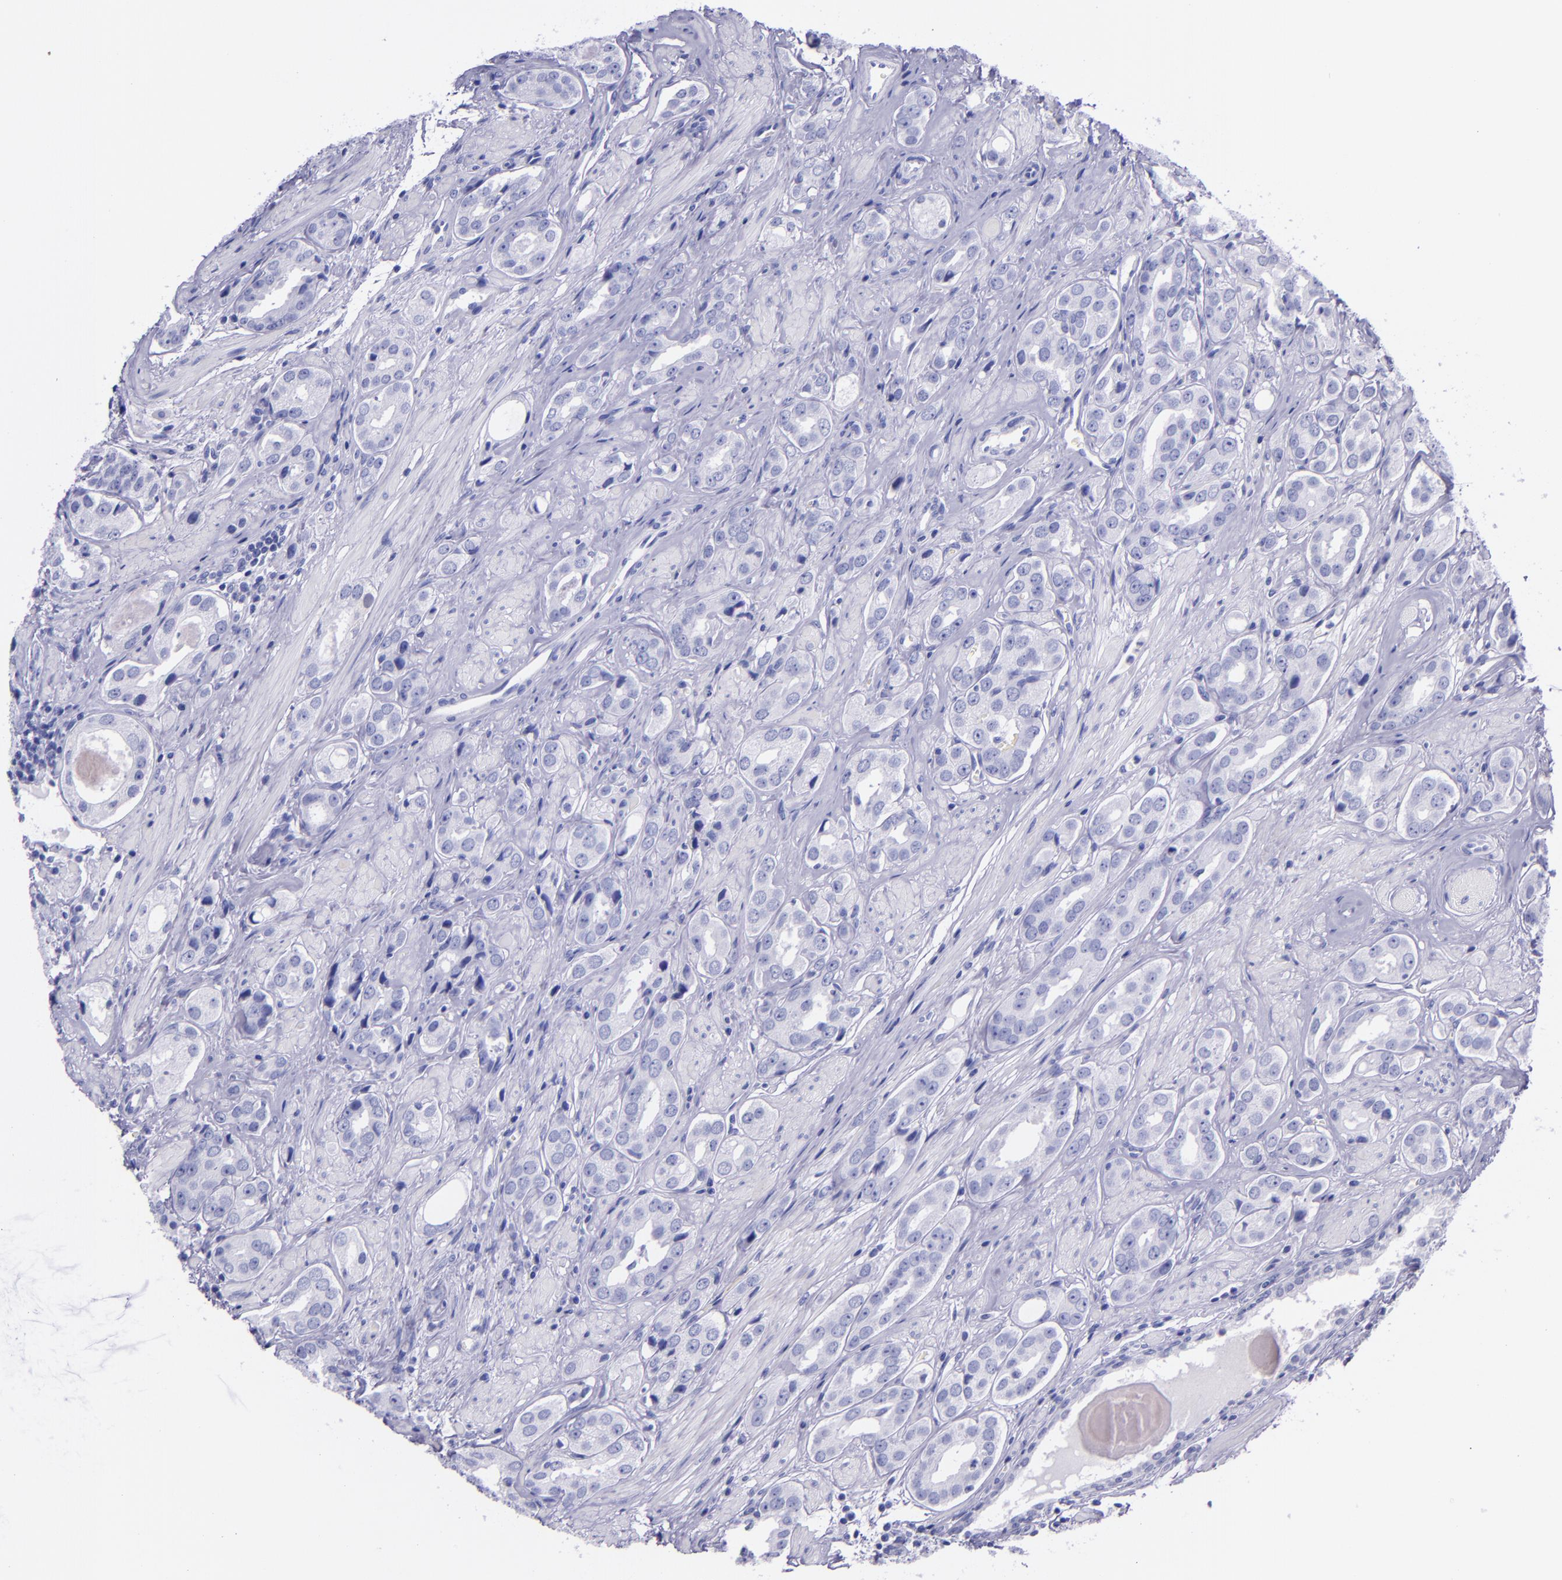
{"staining": {"intensity": "negative", "quantity": "none", "location": "none"}, "tissue": "prostate cancer", "cell_type": "Tumor cells", "image_type": "cancer", "snomed": [{"axis": "morphology", "description": "Adenocarcinoma, Medium grade"}, {"axis": "topography", "description": "Prostate"}], "caption": "IHC photomicrograph of human prostate cancer stained for a protein (brown), which demonstrates no staining in tumor cells.", "gene": "SLPI", "patient": {"sex": "male", "age": 53}}